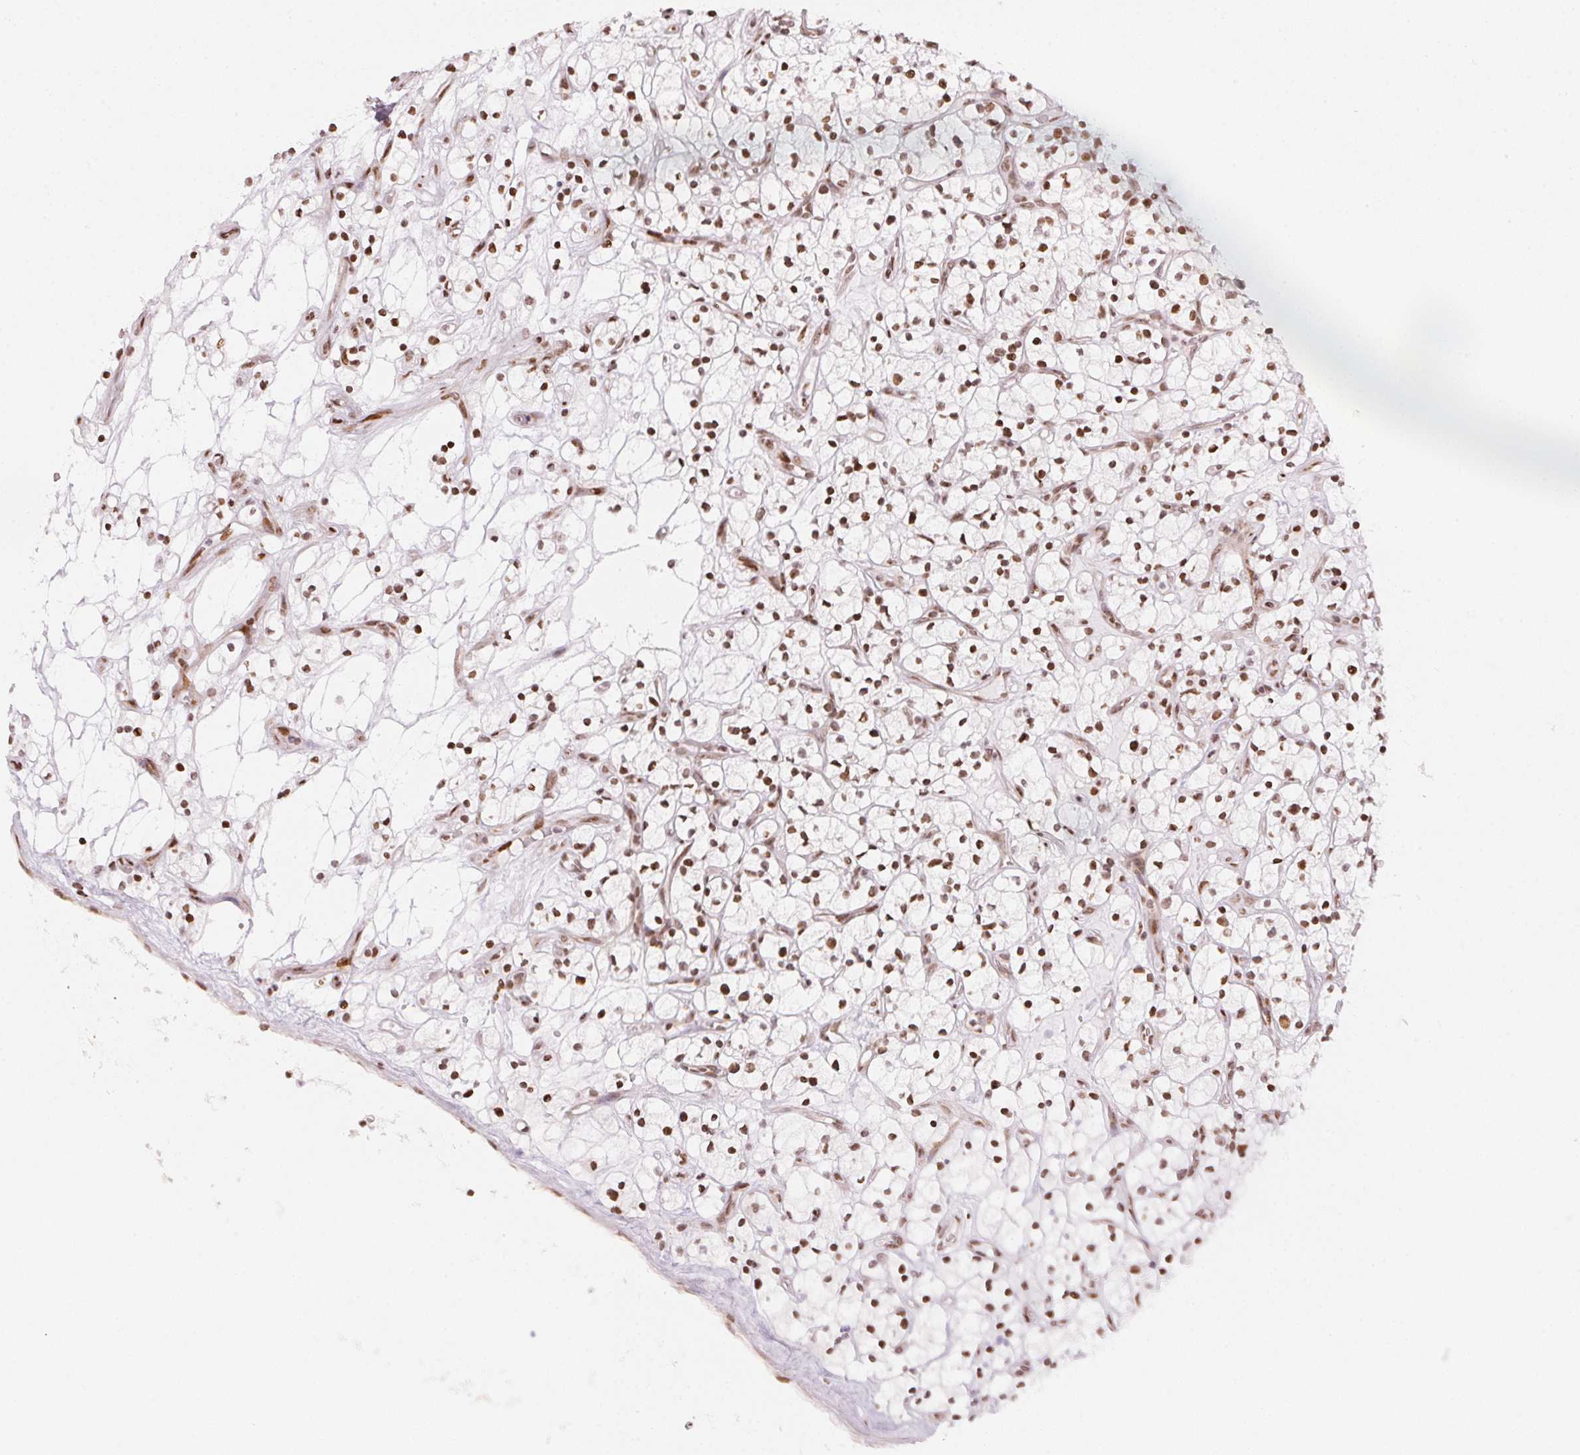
{"staining": {"intensity": "moderate", "quantity": ">75%", "location": "nuclear"}, "tissue": "renal cancer", "cell_type": "Tumor cells", "image_type": "cancer", "snomed": [{"axis": "morphology", "description": "Adenocarcinoma, NOS"}, {"axis": "topography", "description": "Kidney"}], "caption": "Immunohistochemical staining of renal cancer exhibits medium levels of moderate nuclear protein staining in approximately >75% of tumor cells.", "gene": "KAT6A", "patient": {"sex": "female", "age": 64}}